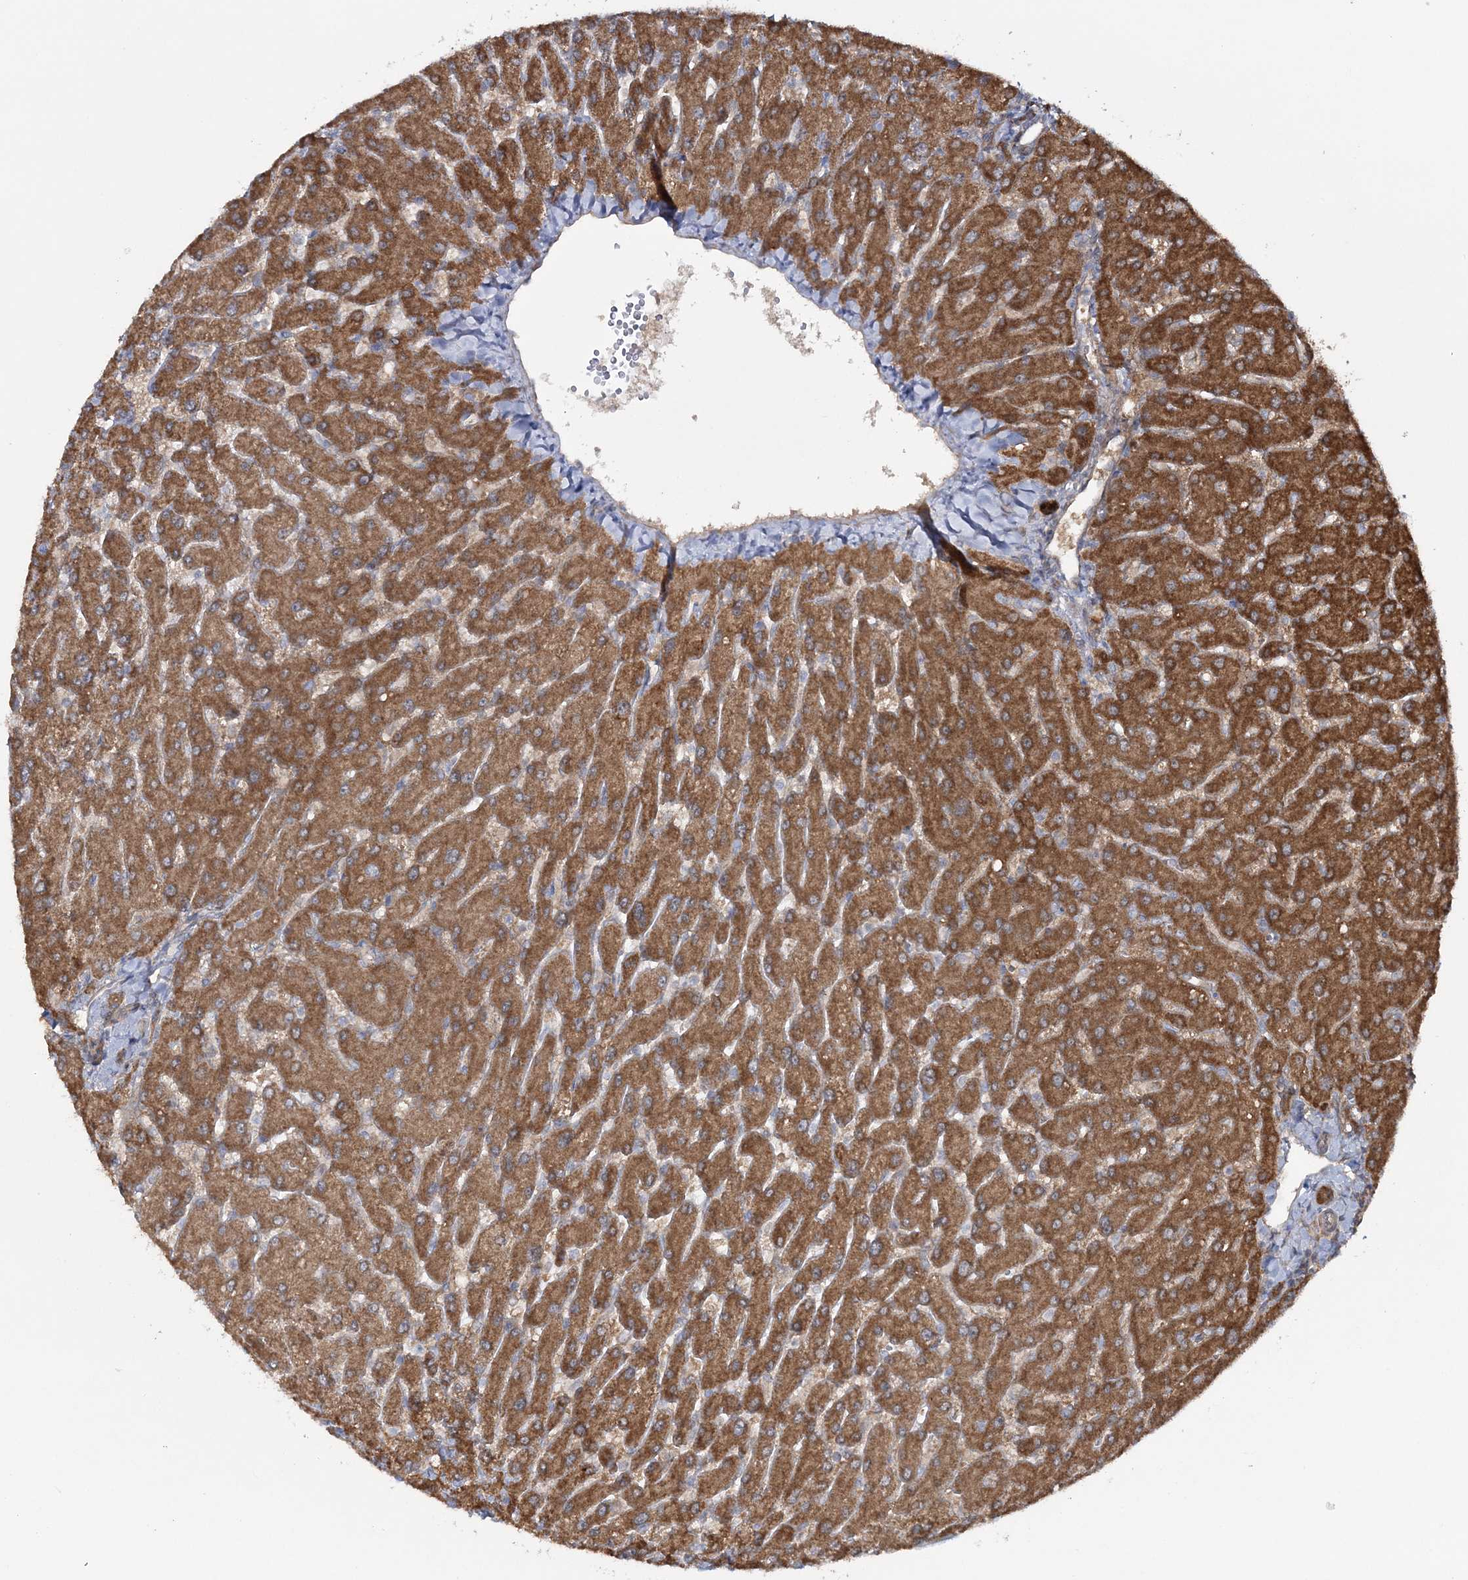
{"staining": {"intensity": "moderate", "quantity": ">75%", "location": "cytoplasmic/membranous"}, "tissue": "liver", "cell_type": "Cholangiocytes", "image_type": "normal", "snomed": [{"axis": "morphology", "description": "Normal tissue, NOS"}, {"axis": "topography", "description": "Liver"}], "caption": "IHC (DAB) staining of benign human liver reveals moderate cytoplasmic/membranous protein expression in about >75% of cholangiocytes.", "gene": "MOCS2", "patient": {"sex": "male", "age": 55}}